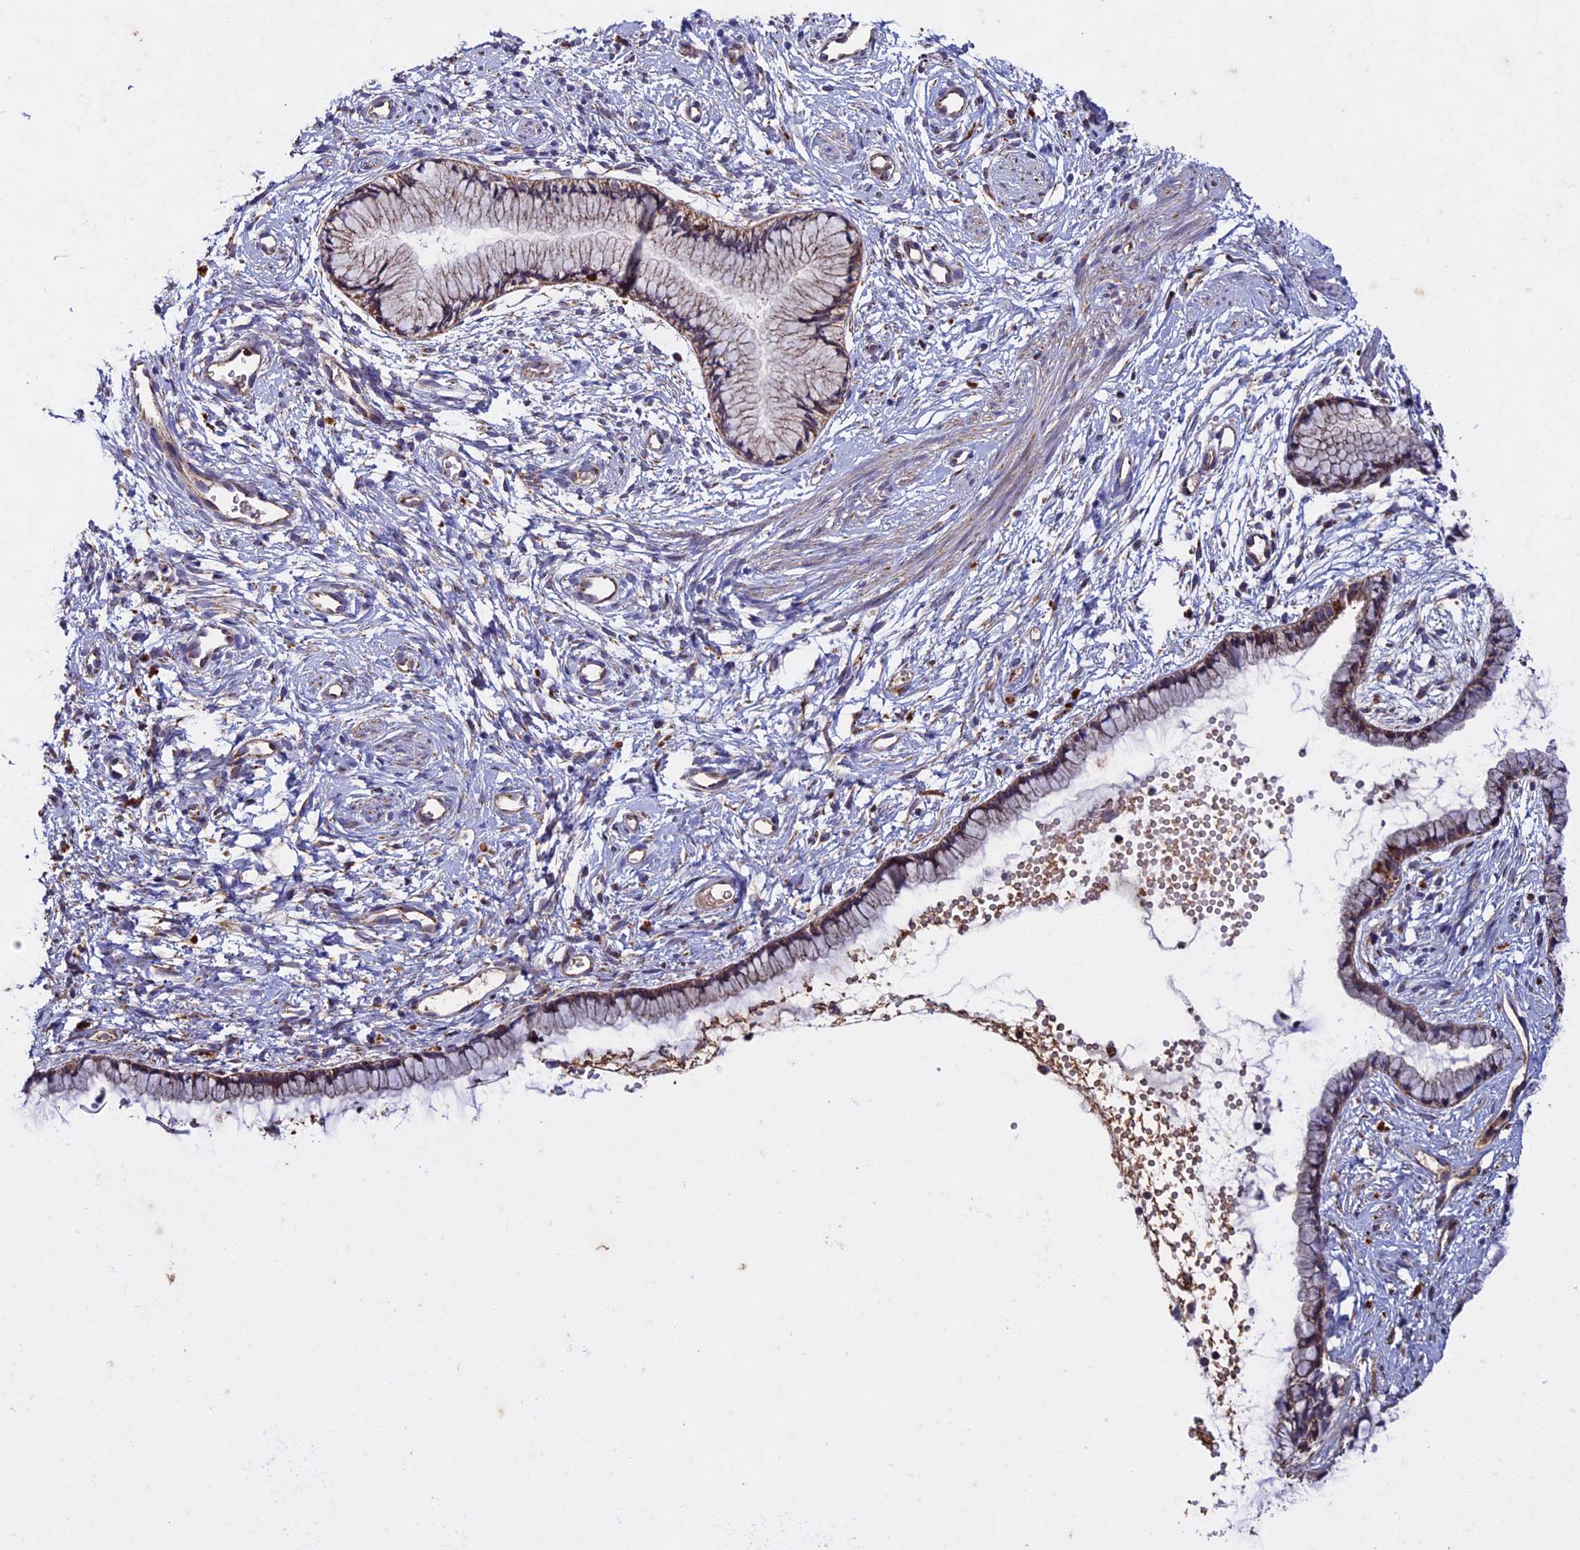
{"staining": {"intensity": "moderate", "quantity": ">75%", "location": "cytoplasmic/membranous"}, "tissue": "cervix", "cell_type": "Glandular cells", "image_type": "normal", "snomed": [{"axis": "morphology", "description": "Normal tissue, NOS"}, {"axis": "topography", "description": "Cervix"}], "caption": "Cervix stained with IHC shows moderate cytoplasmic/membranous staining in about >75% of glandular cells. The staining is performed using DAB (3,3'-diaminobenzidine) brown chromogen to label protein expression. The nuclei are counter-stained blue using hematoxylin.", "gene": "RNF17", "patient": {"sex": "female", "age": 57}}